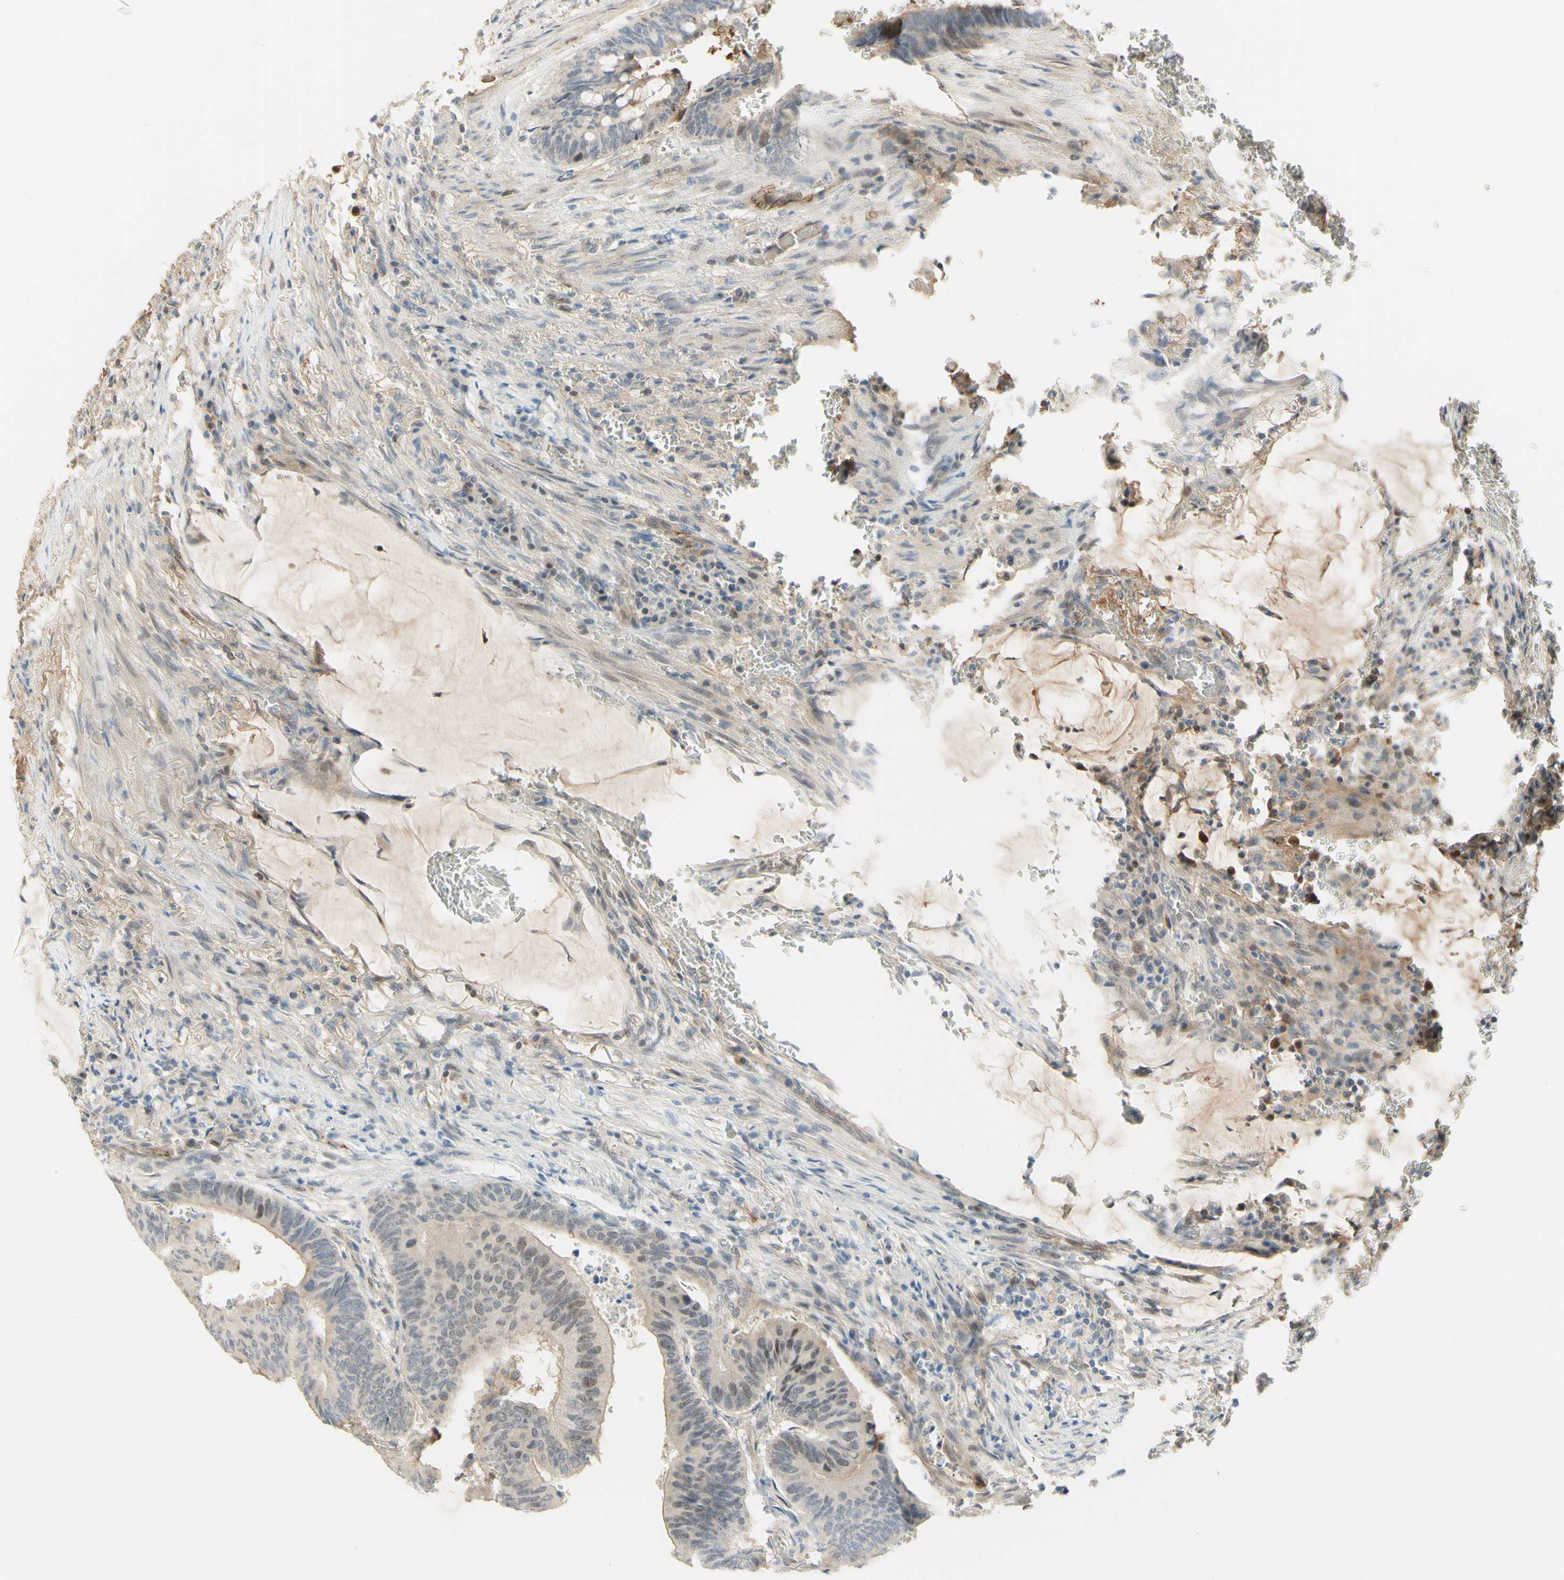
{"staining": {"intensity": "weak", "quantity": "25%-75%", "location": "cytoplasmic/membranous,nuclear"}, "tissue": "colorectal cancer", "cell_type": "Tumor cells", "image_type": "cancer", "snomed": [{"axis": "morphology", "description": "Normal tissue, NOS"}, {"axis": "morphology", "description": "Adenocarcinoma, NOS"}, {"axis": "topography", "description": "Rectum"}, {"axis": "topography", "description": "Peripheral nerve tissue"}], "caption": "Immunohistochemistry (IHC) staining of colorectal cancer, which exhibits low levels of weak cytoplasmic/membranous and nuclear expression in about 25%-75% of tumor cells indicating weak cytoplasmic/membranous and nuclear protein staining. The staining was performed using DAB (brown) for protein detection and nuclei were counterstained in hematoxylin (blue).", "gene": "ANGPT2", "patient": {"sex": "male", "age": 92}}